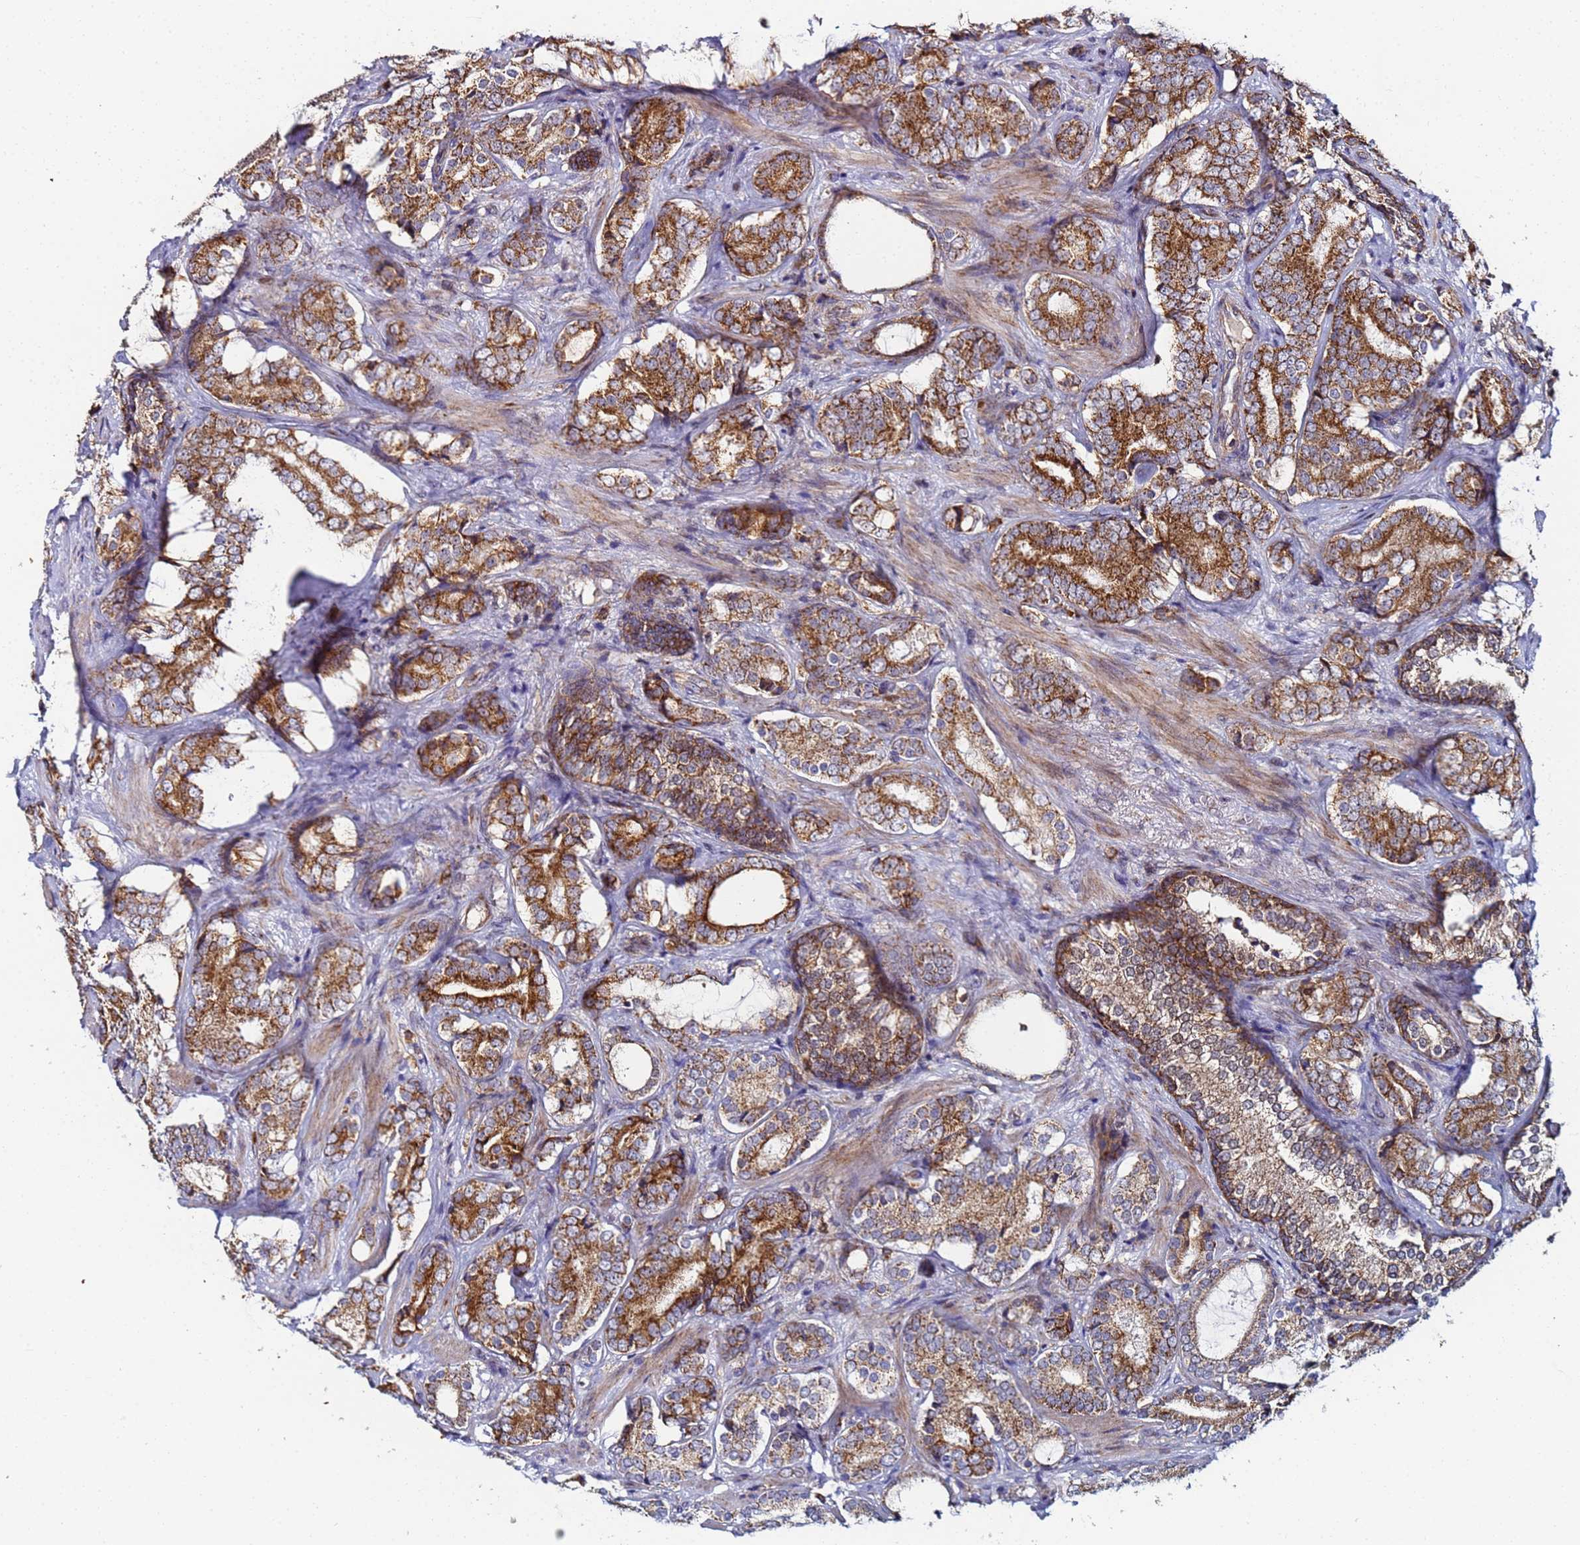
{"staining": {"intensity": "strong", "quantity": ">75%", "location": "cytoplasmic/membranous"}, "tissue": "prostate cancer", "cell_type": "Tumor cells", "image_type": "cancer", "snomed": [{"axis": "morphology", "description": "Adenocarcinoma, Low grade"}, {"axis": "topography", "description": "Prostate"}], "caption": "An immunohistochemistry image of neoplastic tissue is shown. Protein staining in brown labels strong cytoplasmic/membranous positivity in prostate cancer within tumor cells.", "gene": "CCDC127", "patient": {"sex": "male", "age": 58}}